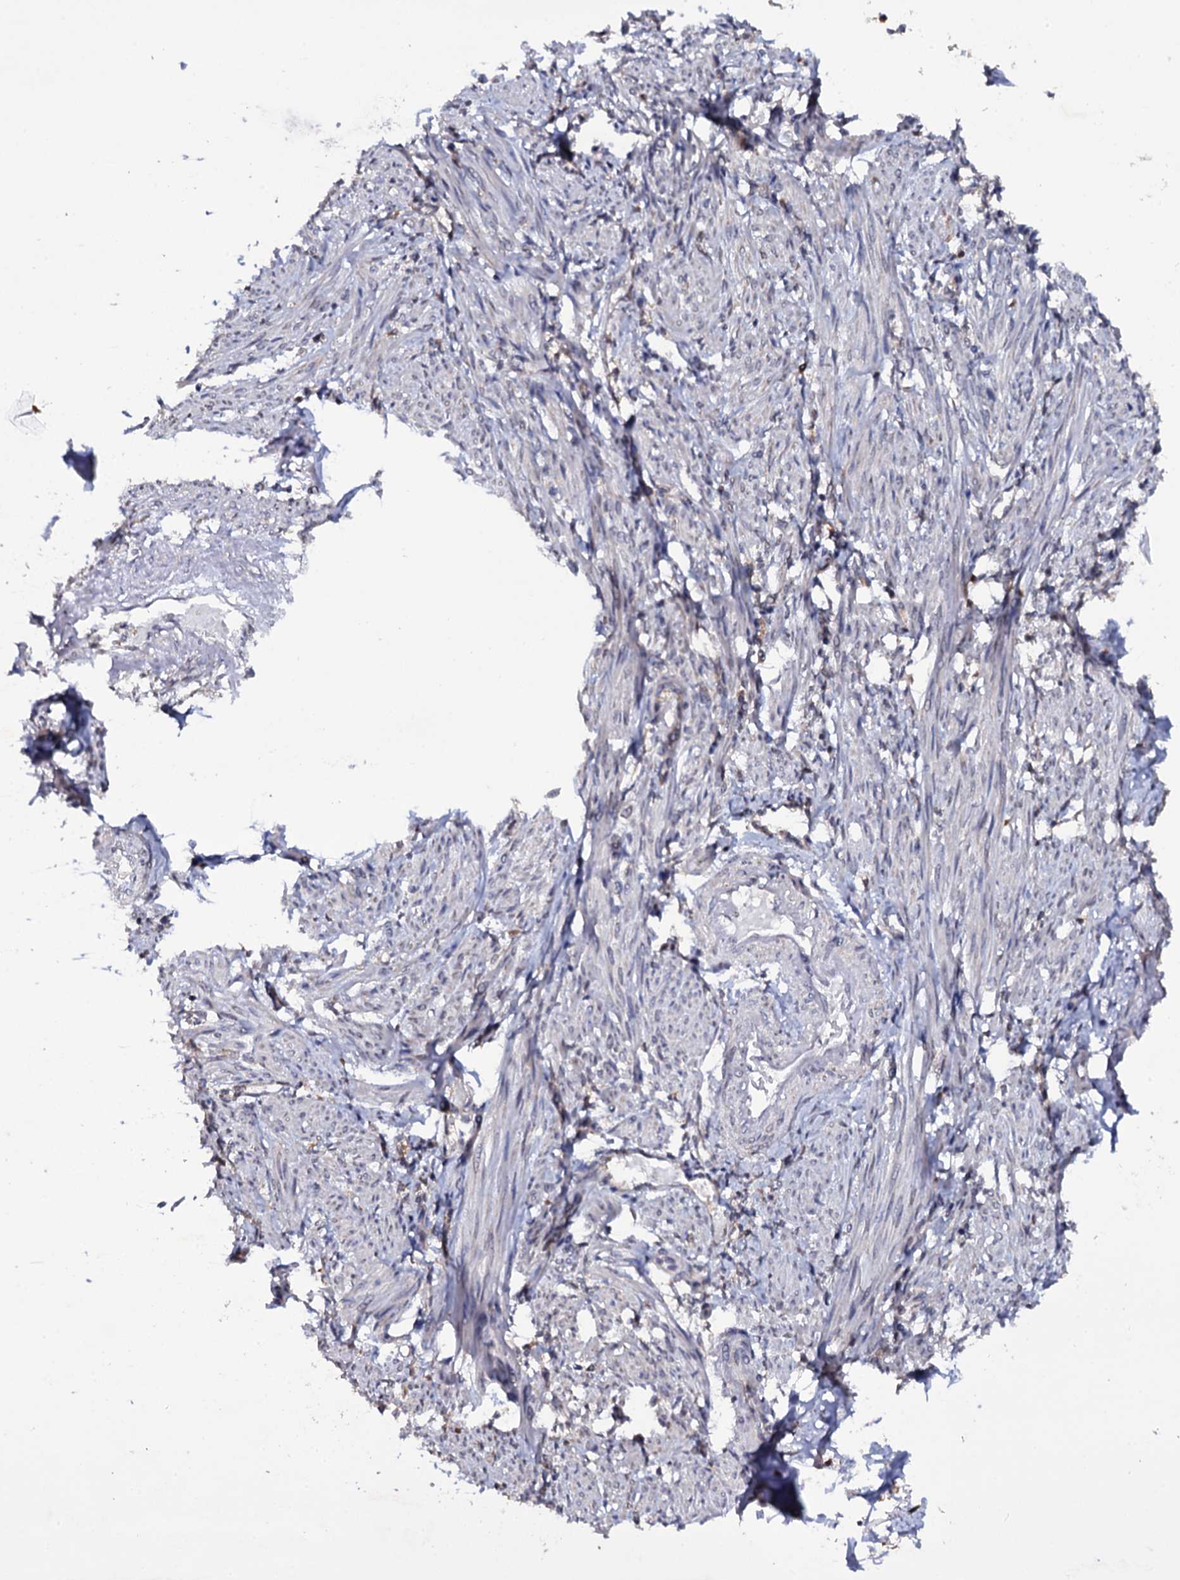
{"staining": {"intensity": "weak", "quantity": "25%-75%", "location": "cytoplasmic/membranous"}, "tissue": "smooth muscle", "cell_type": "Smooth muscle cells", "image_type": "normal", "snomed": [{"axis": "morphology", "description": "Normal tissue, NOS"}, {"axis": "topography", "description": "Smooth muscle"}], "caption": "Smooth muscle stained with DAB (3,3'-diaminobenzidine) immunohistochemistry displays low levels of weak cytoplasmic/membranous expression in approximately 25%-75% of smooth muscle cells. (DAB (3,3'-diaminobenzidine) IHC, brown staining for protein, blue staining for nuclei).", "gene": "CRYL1", "patient": {"sex": "female", "age": 39}}